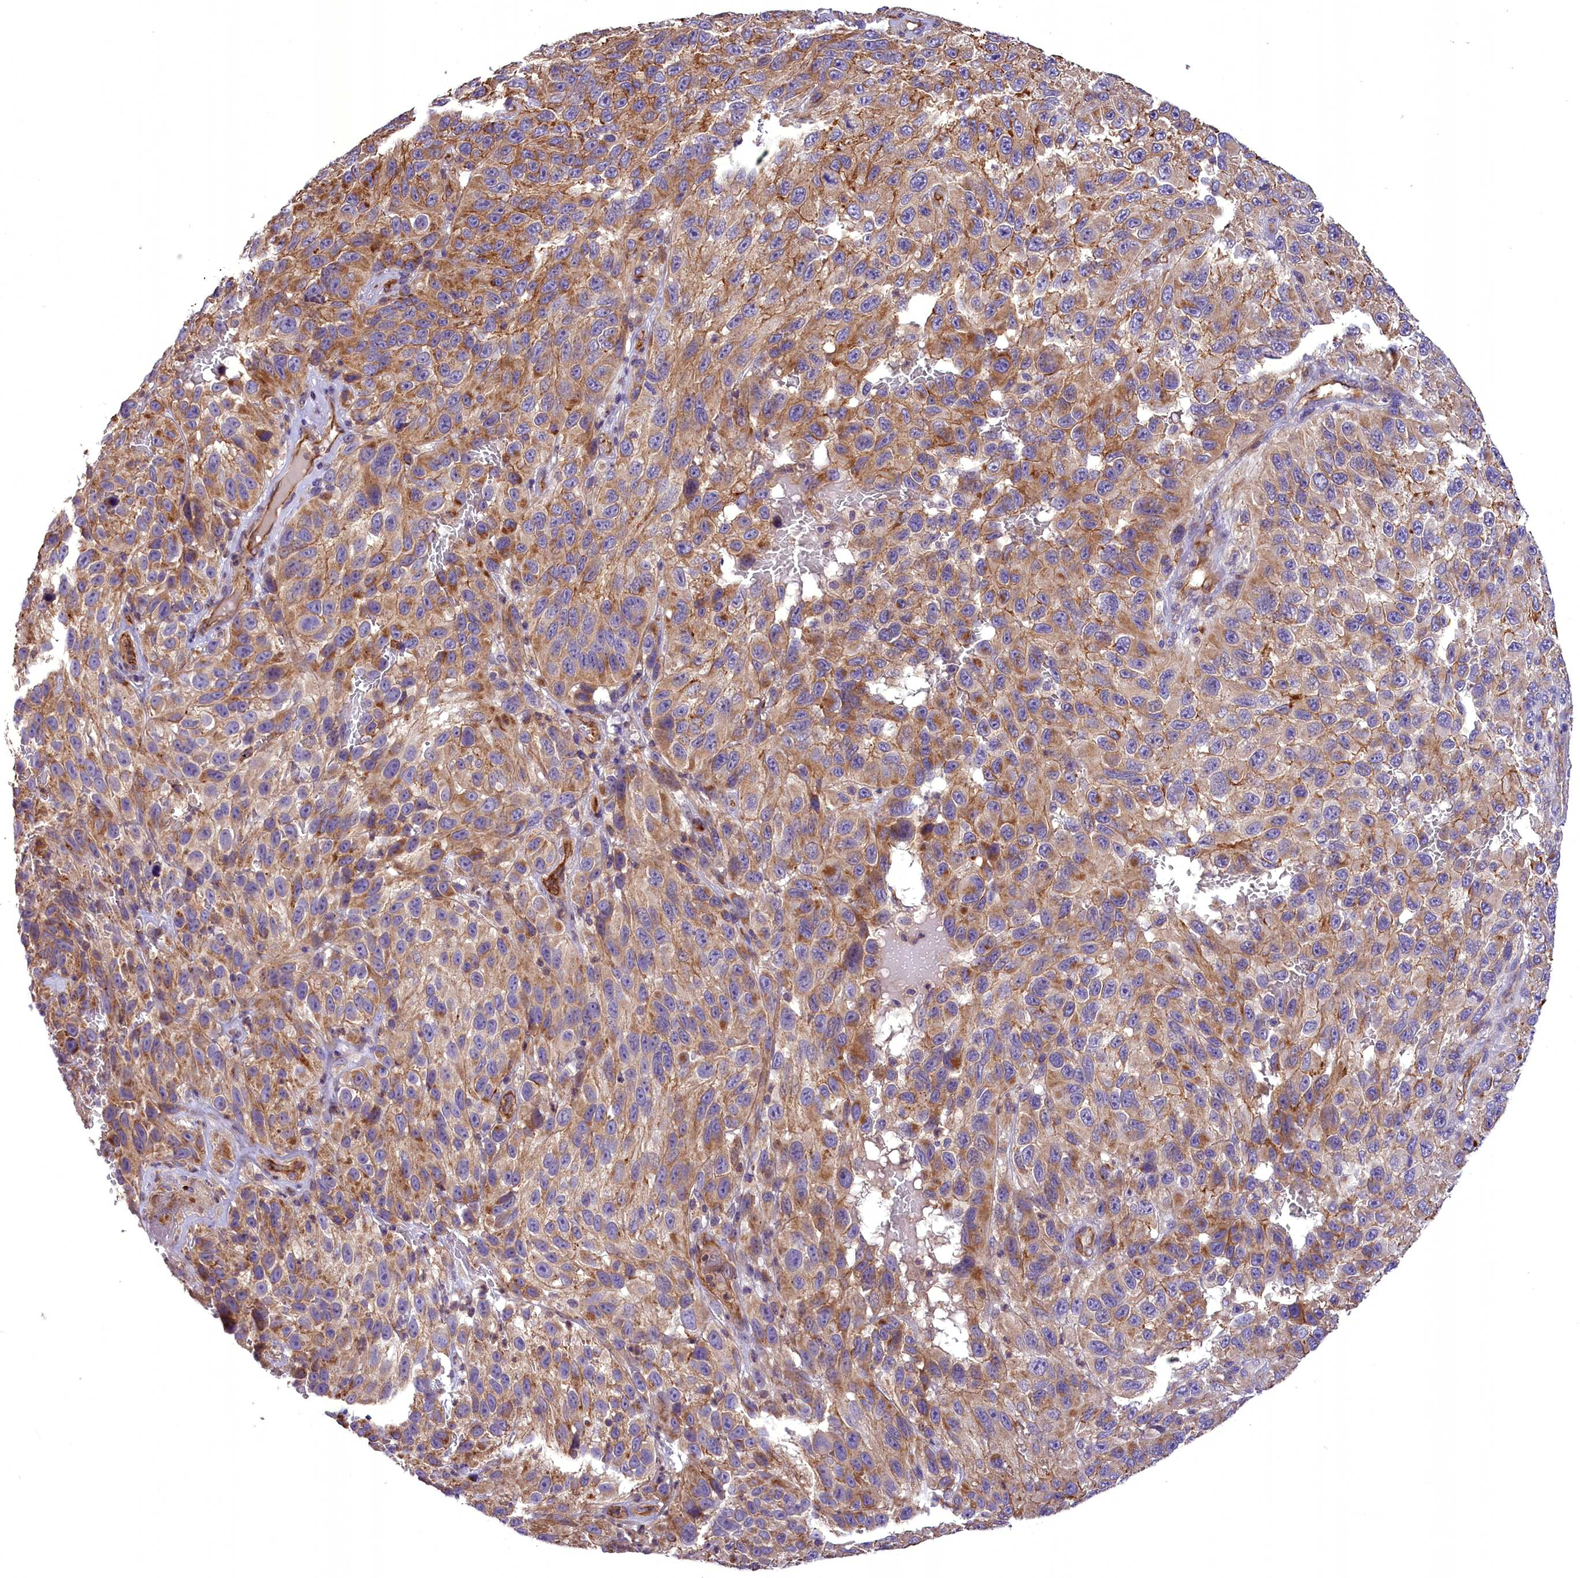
{"staining": {"intensity": "moderate", "quantity": "25%-75%", "location": "cytoplasmic/membranous"}, "tissue": "melanoma", "cell_type": "Tumor cells", "image_type": "cancer", "snomed": [{"axis": "morphology", "description": "Malignant melanoma, NOS"}, {"axis": "topography", "description": "Skin"}], "caption": "Moderate cytoplasmic/membranous protein expression is appreciated in about 25%-75% of tumor cells in malignant melanoma. Immunohistochemistry (ihc) stains the protein of interest in brown and the nuclei are stained blue.", "gene": "DNAJB9", "patient": {"sex": "female", "age": 96}}